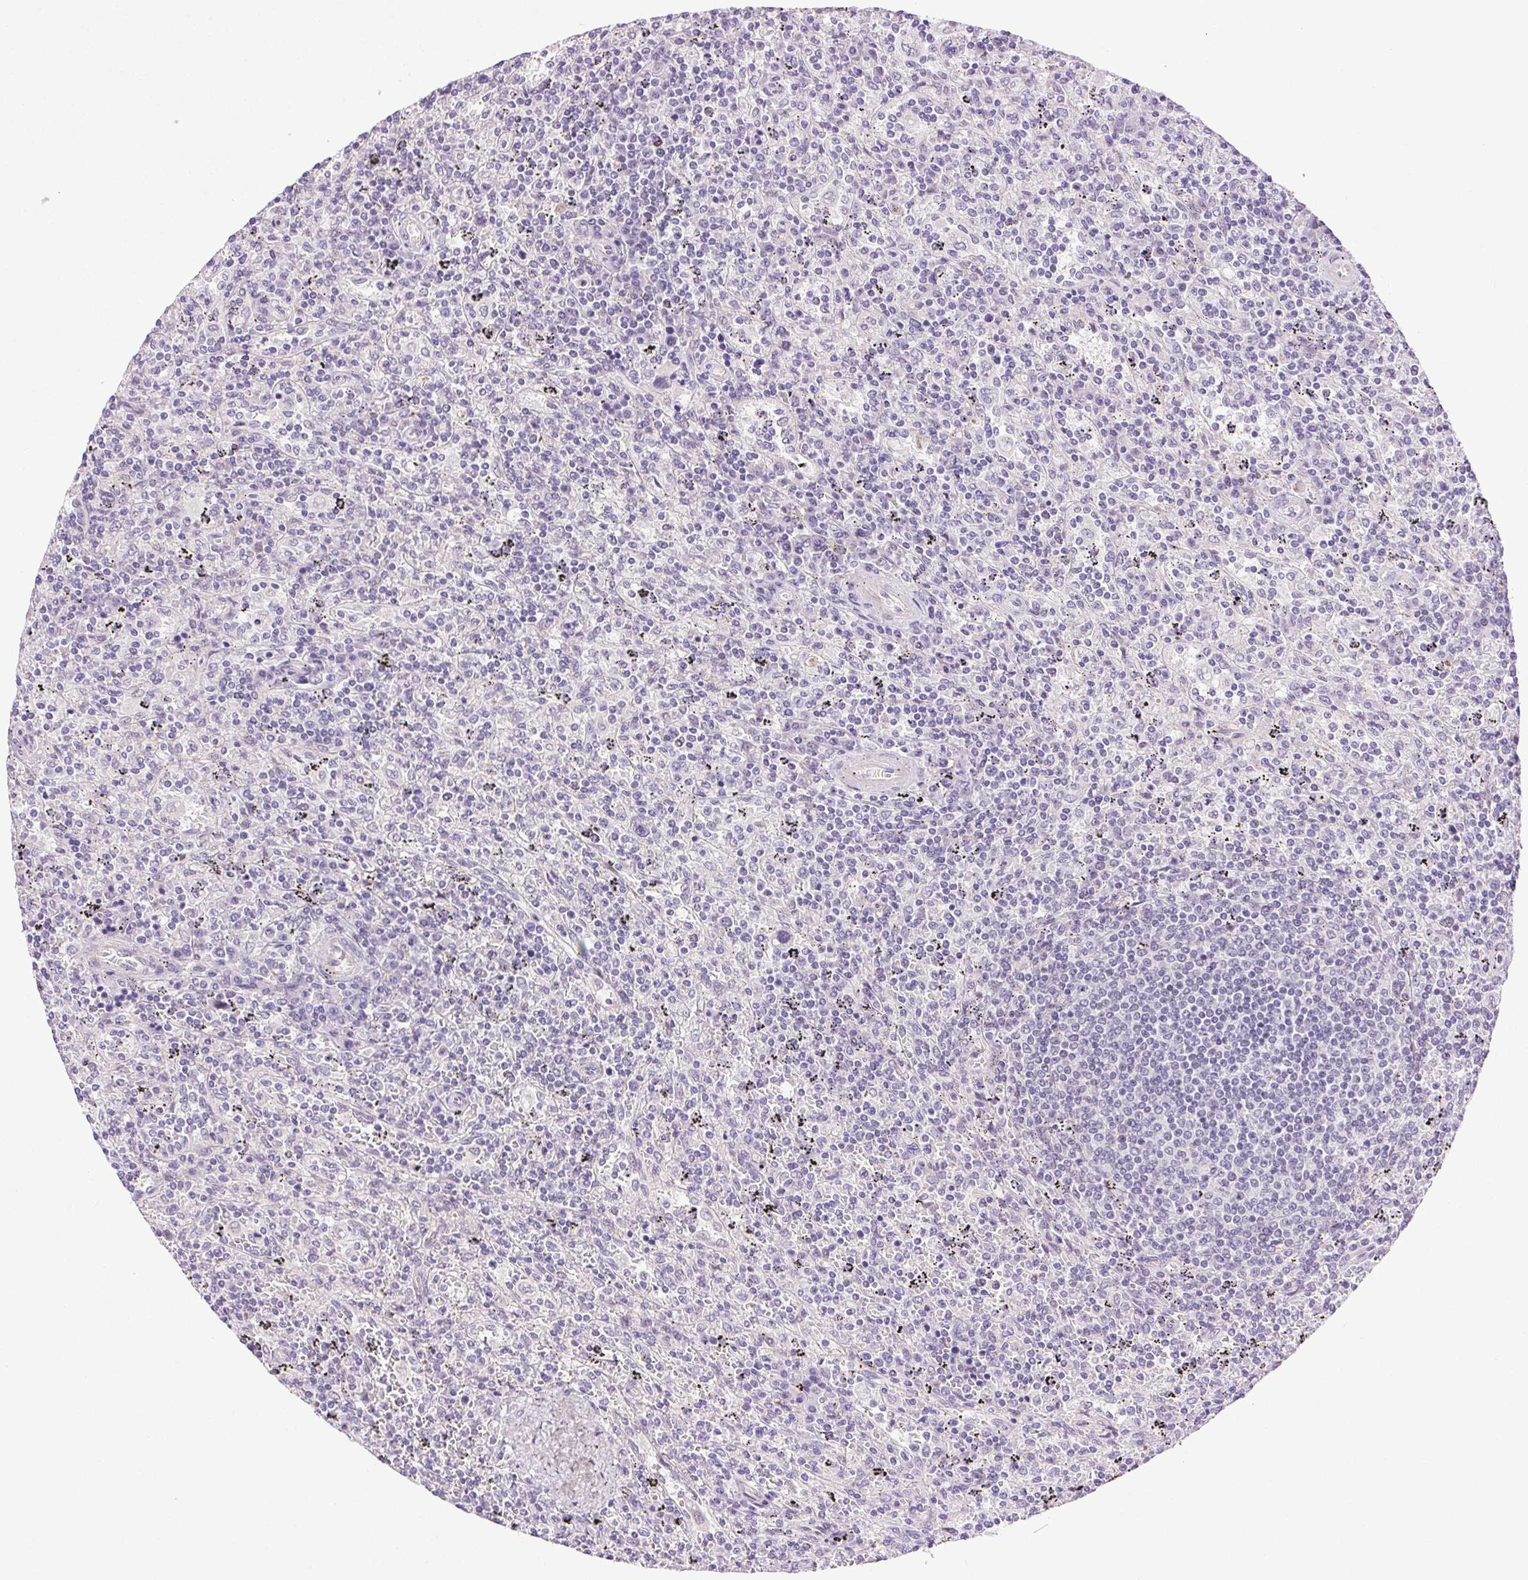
{"staining": {"intensity": "negative", "quantity": "none", "location": "none"}, "tissue": "lymphoma", "cell_type": "Tumor cells", "image_type": "cancer", "snomed": [{"axis": "morphology", "description": "Malignant lymphoma, non-Hodgkin's type, Low grade"}, {"axis": "topography", "description": "Spleen"}], "caption": "This is an immunohistochemistry (IHC) image of human low-grade malignant lymphoma, non-Hodgkin's type. There is no expression in tumor cells.", "gene": "SYT11", "patient": {"sex": "male", "age": 62}}